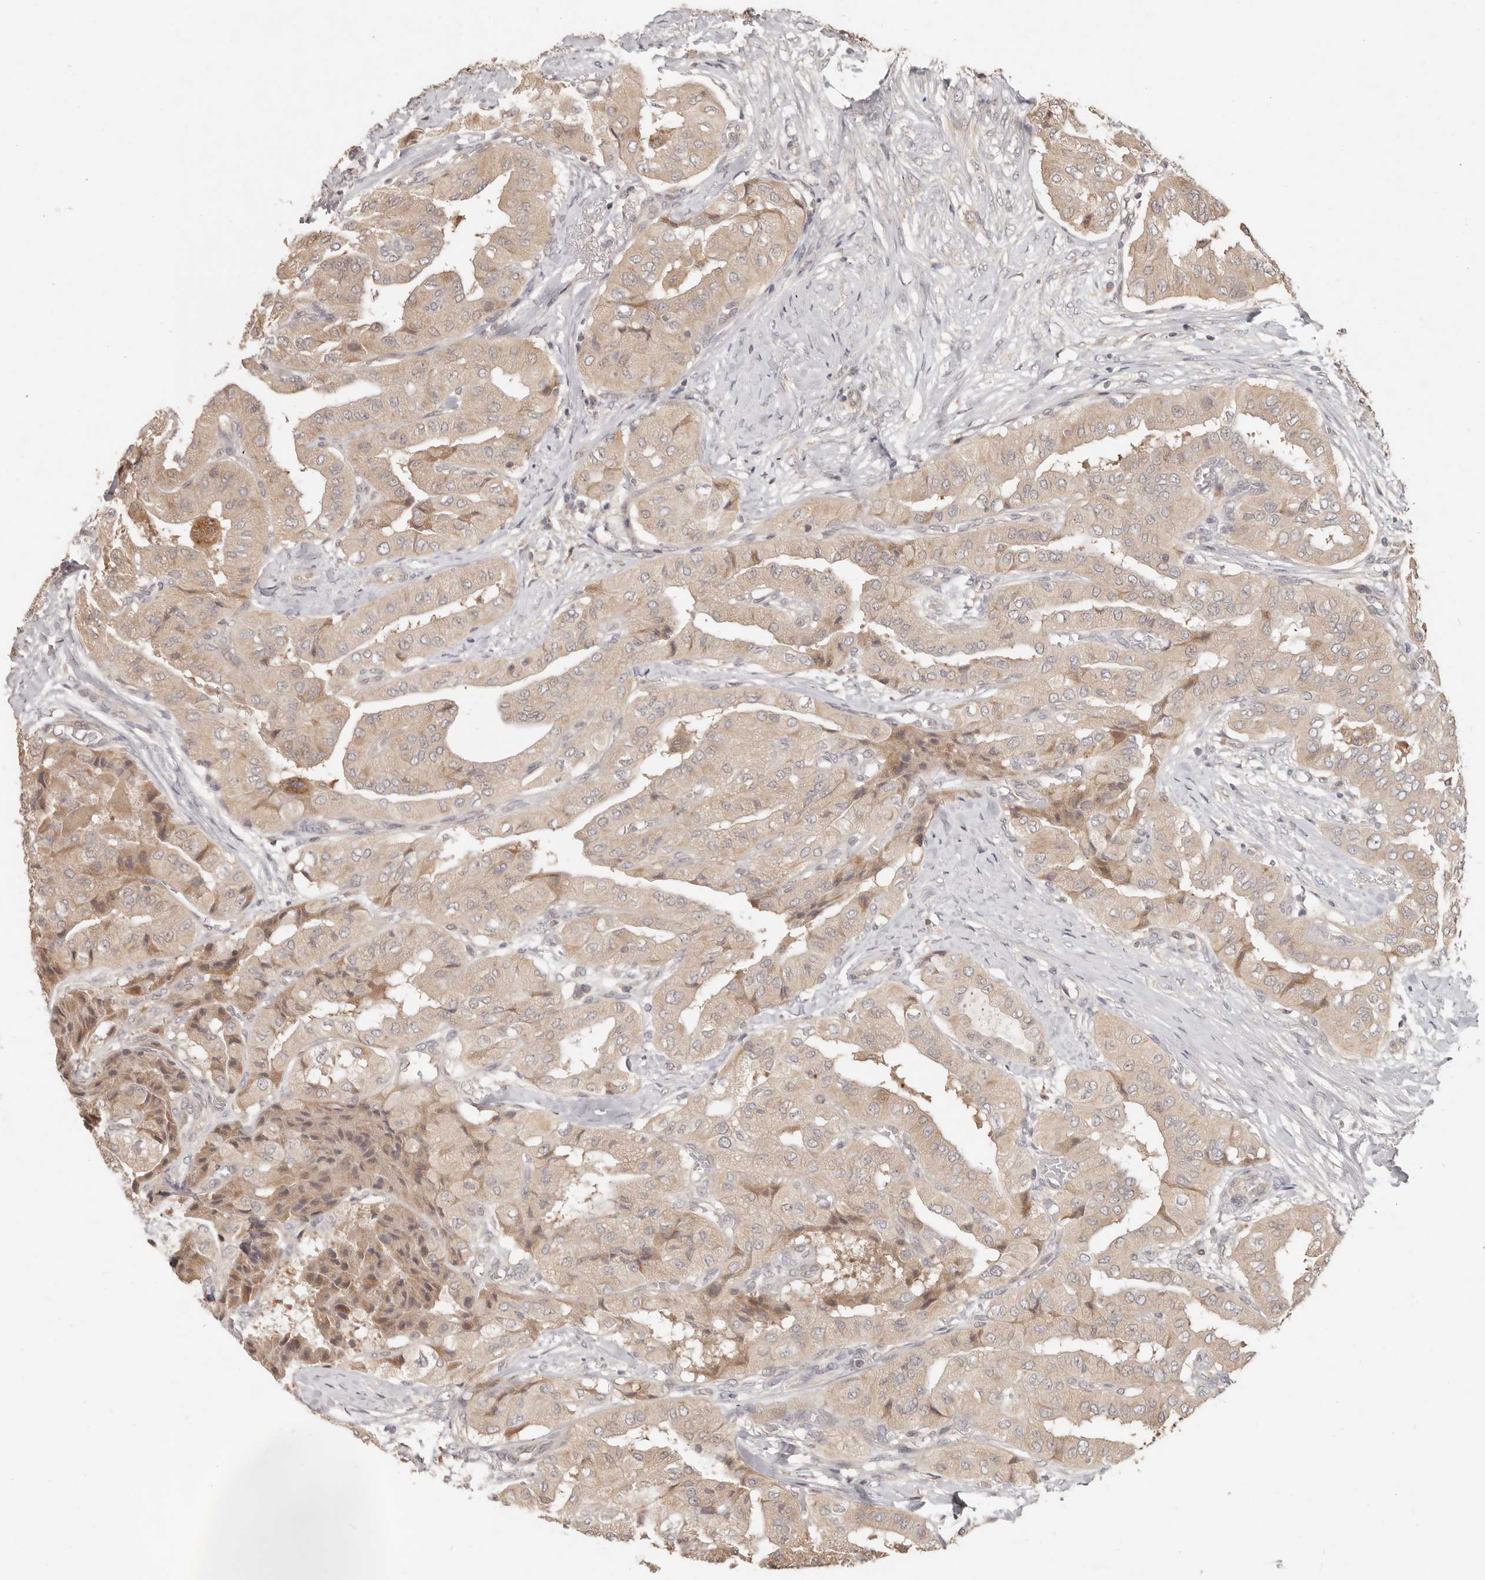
{"staining": {"intensity": "weak", "quantity": ">75%", "location": "cytoplasmic/membranous"}, "tissue": "thyroid cancer", "cell_type": "Tumor cells", "image_type": "cancer", "snomed": [{"axis": "morphology", "description": "Papillary adenocarcinoma, NOS"}, {"axis": "topography", "description": "Thyroid gland"}], "caption": "This micrograph demonstrates thyroid papillary adenocarcinoma stained with immunohistochemistry to label a protein in brown. The cytoplasmic/membranous of tumor cells show weak positivity for the protein. Nuclei are counter-stained blue.", "gene": "MTFR2", "patient": {"sex": "female", "age": 59}}